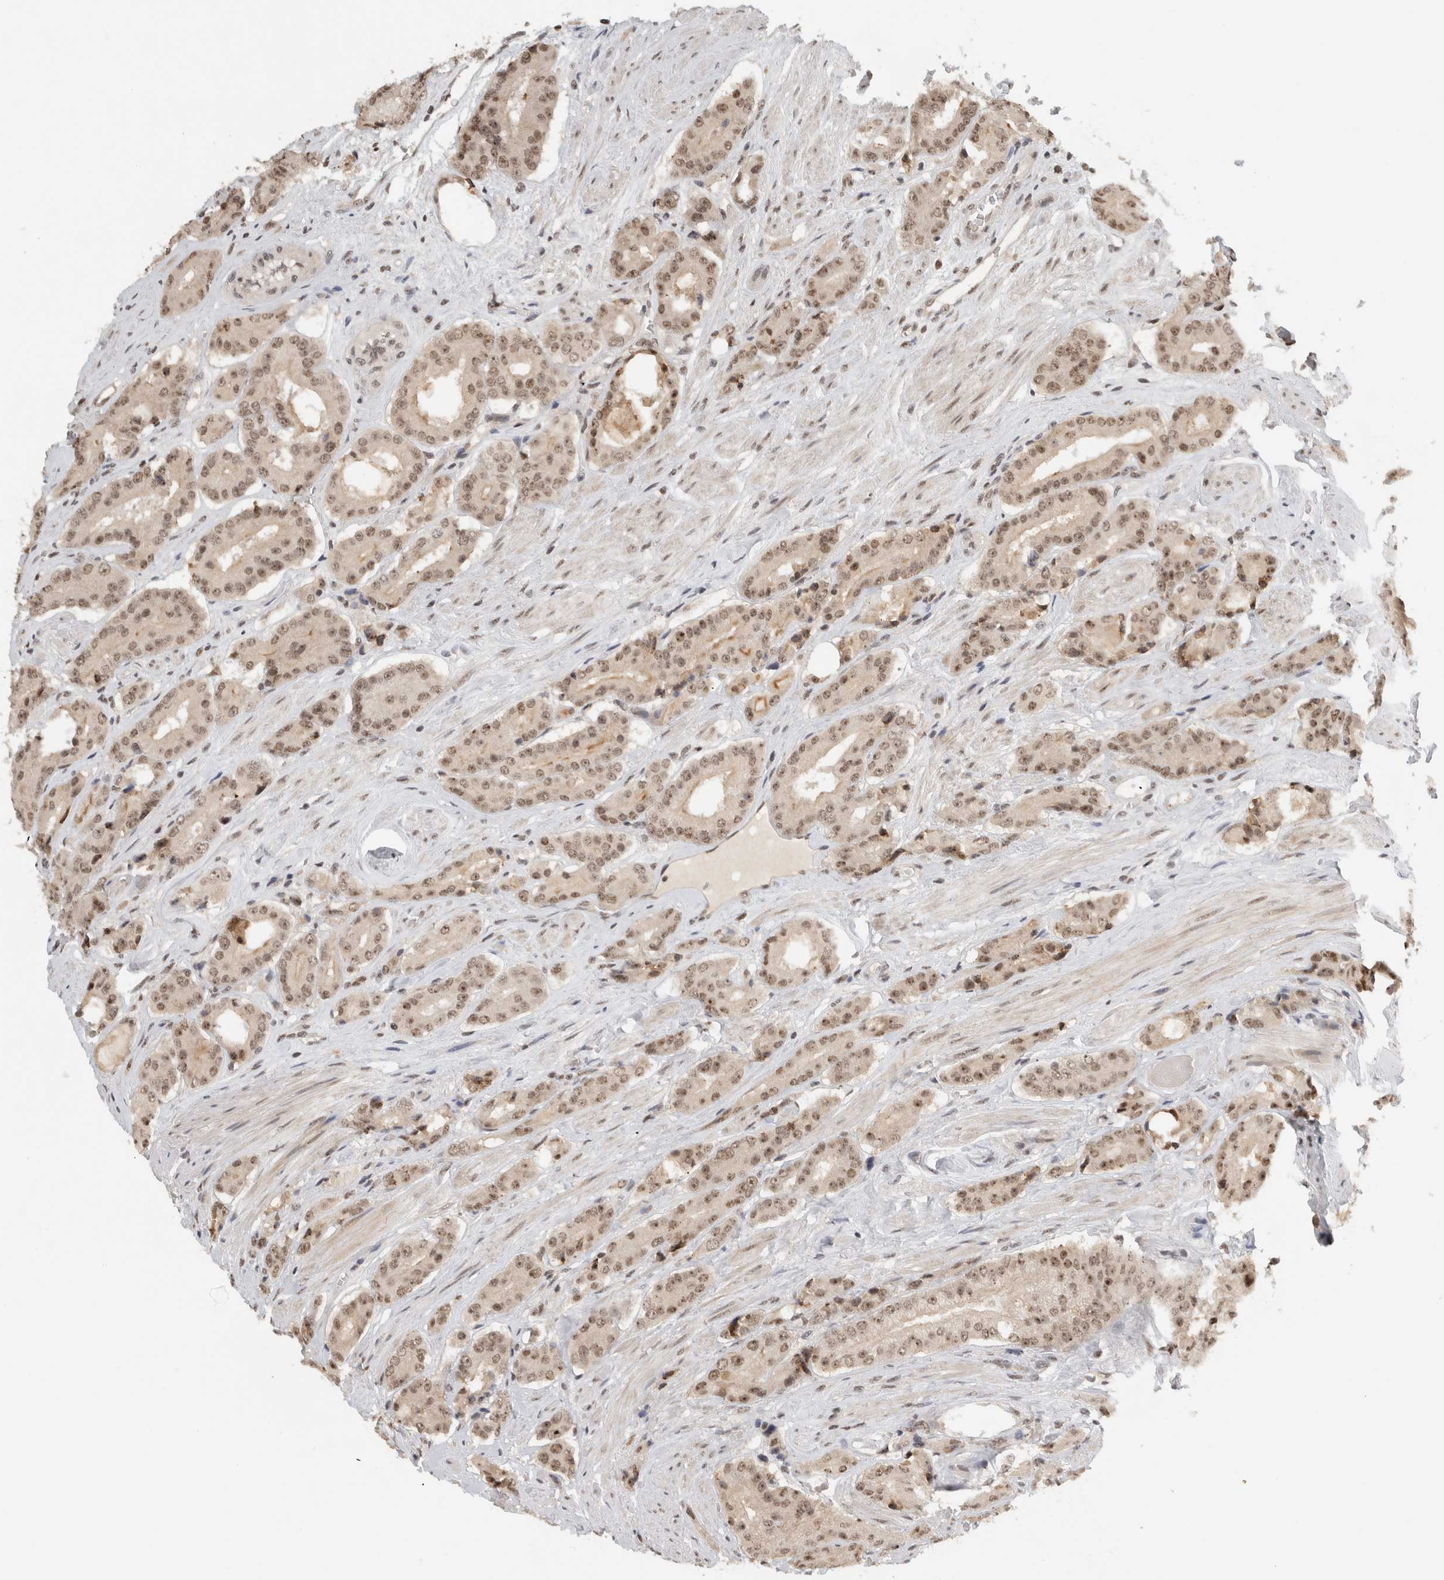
{"staining": {"intensity": "moderate", "quantity": ">75%", "location": "nuclear"}, "tissue": "prostate cancer", "cell_type": "Tumor cells", "image_type": "cancer", "snomed": [{"axis": "morphology", "description": "Adenocarcinoma, High grade"}, {"axis": "topography", "description": "Prostate"}], "caption": "Moderate nuclear staining is appreciated in approximately >75% of tumor cells in prostate cancer.", "gene": "EBNA1BP2", "patient": {"sex": "male", "age": 71}}